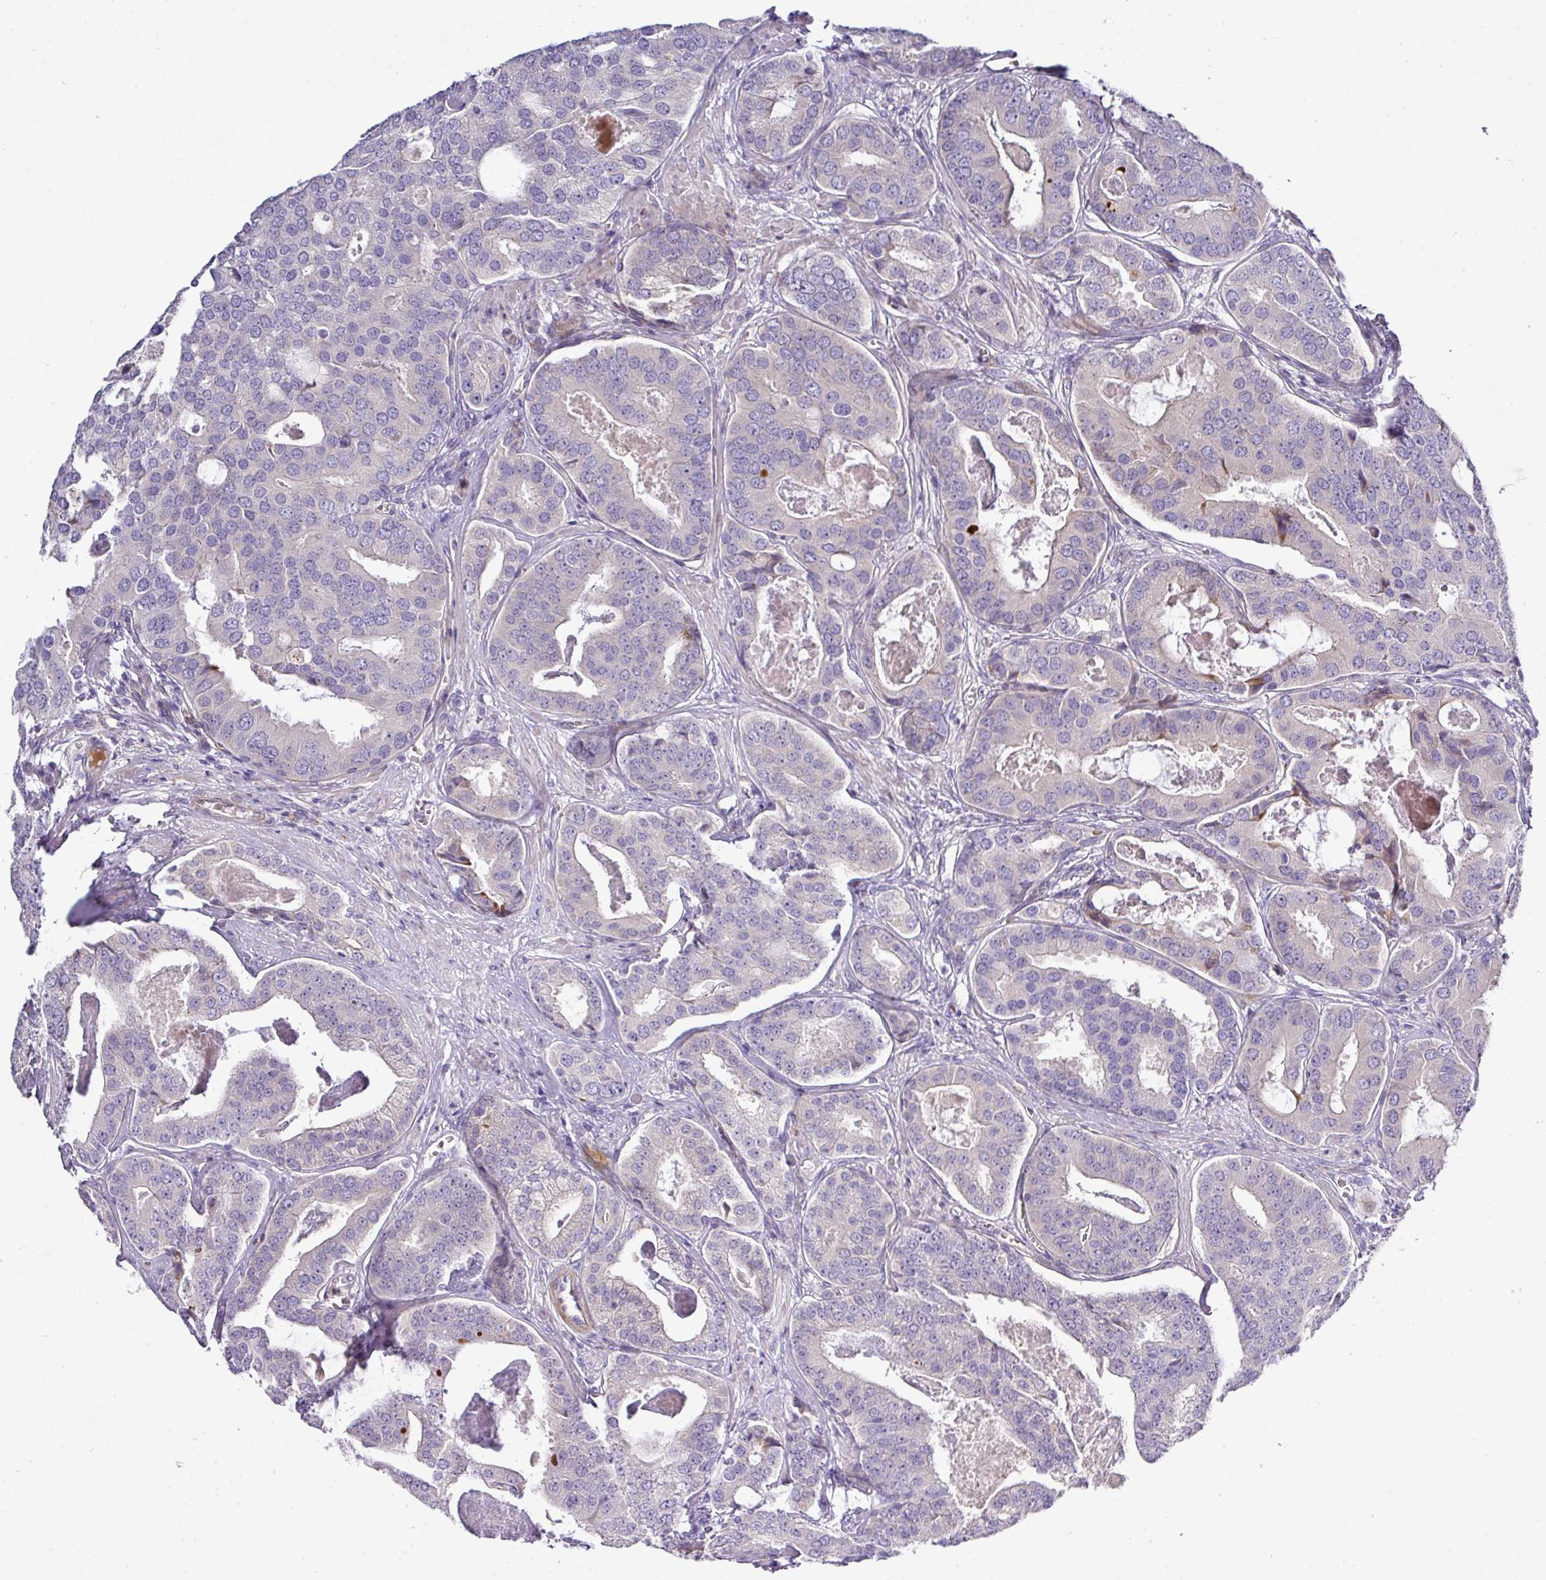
{"staining": {"intensity": "negative", "quantity": "none", "location": "none"}, "tissue": "prostate cancer", "cell_type": "Tumor cells", "image_type": "cancer", "snomed": [{"axis": "morphology", "description": "Adenocarcinoma, High grade"}, {"axis": "topography", "description": "Prostate"}], "caption": "Immunohistochemistry photomicrograph of neoplastic tissue: prostate adenocarcinoma (high-grade) stained with DAB exhibits no significant protein staining in tumor cells.", "gene": "ATP6V1F", "patient": {"sex": "male", "age": 71}}